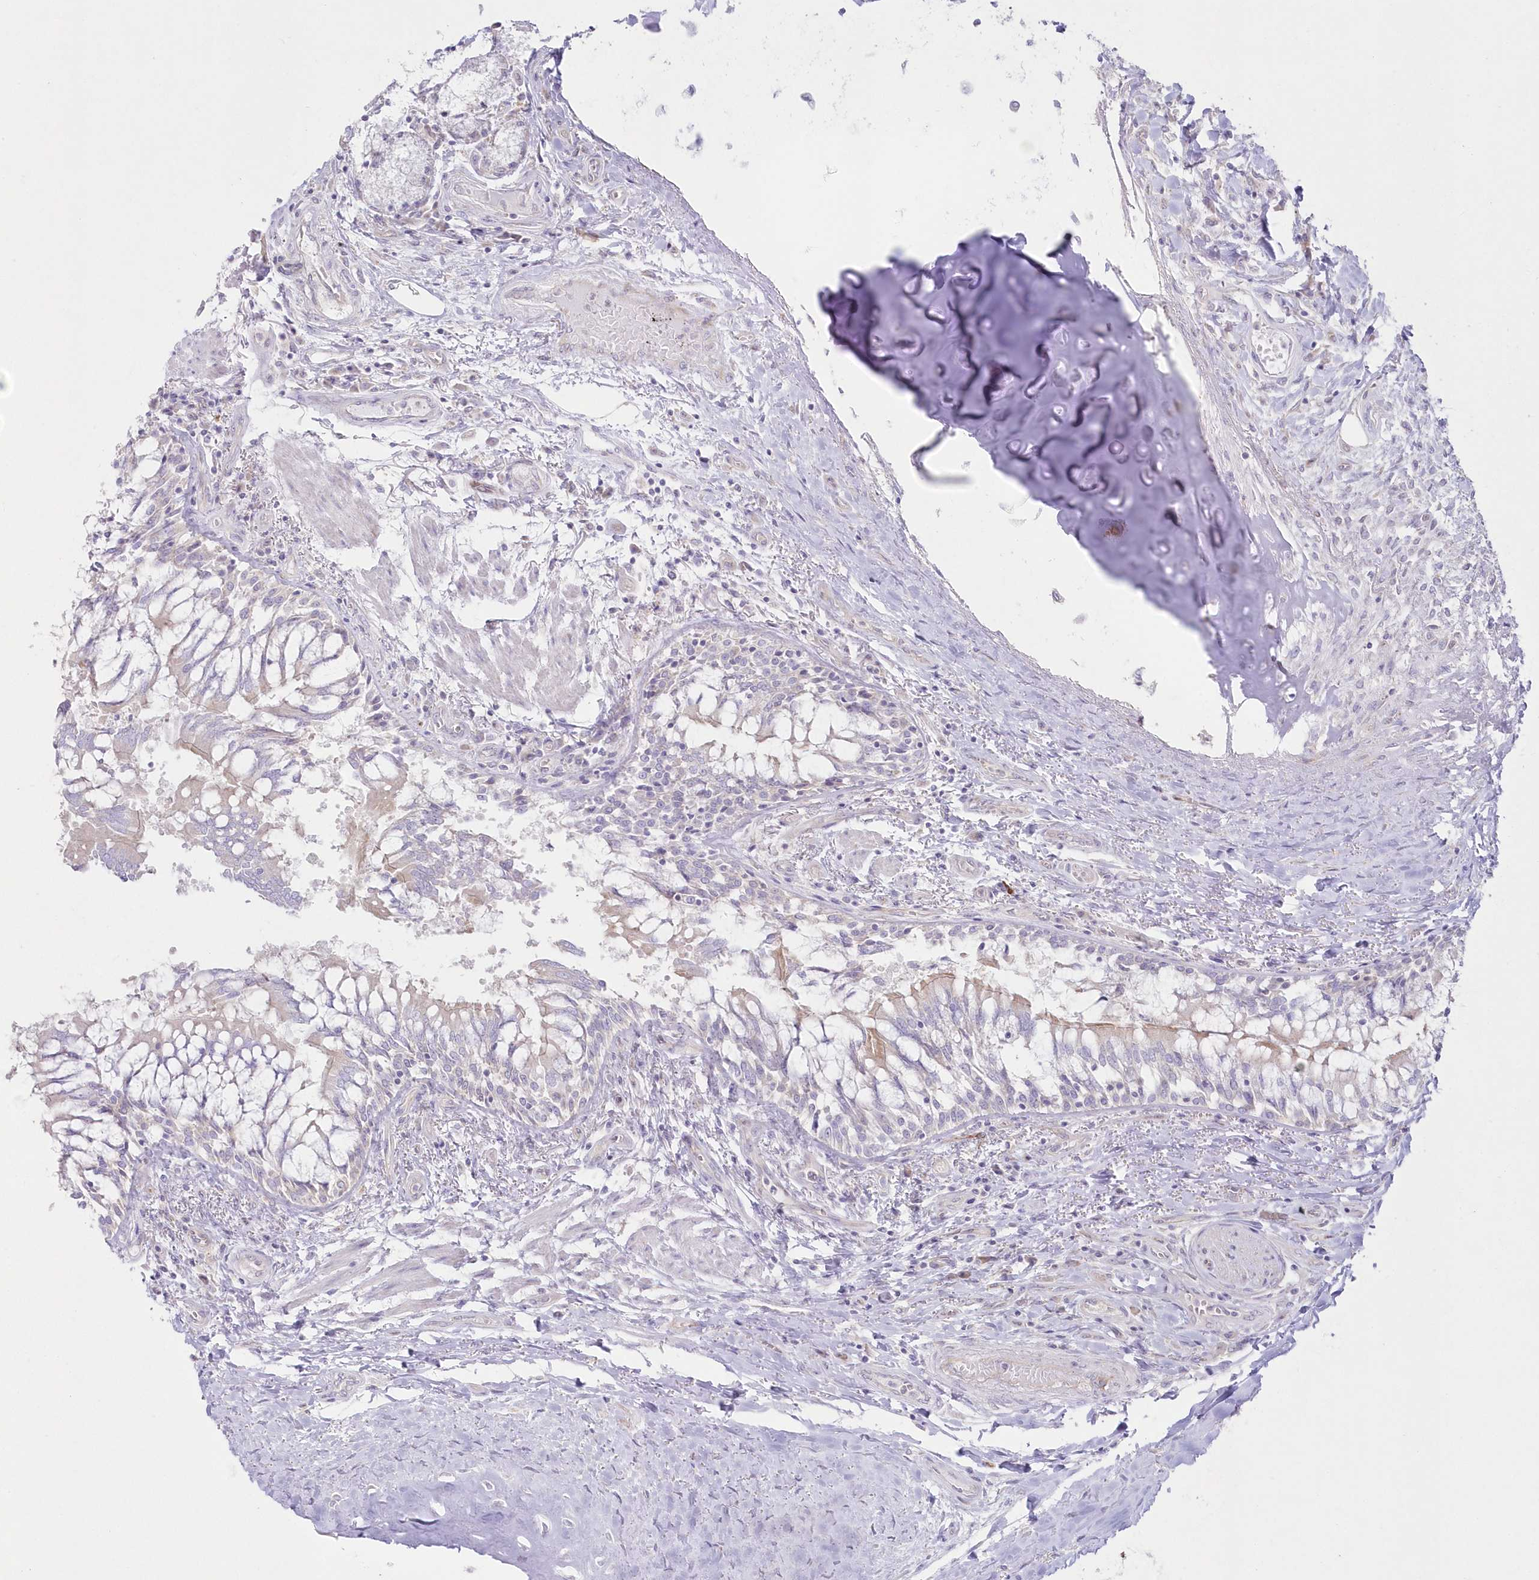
{"staining": {"intensity": "moderate", "quantity": "25%-75%", "location": "cytoplasmic/membranous"}, "tissue": "lung", "cell_type": "Alveolar cells", "image_type": "normal", "snomed": [{"axis": "morphology", "description": "Normal tissue, NOS"}, {"axis": "topography", "description": "Bronchus"}, {"axis": "topography", "description": "Lung"}], "caption": "About 25%-75% of alveolar cells in normal human lung show moderate cytoplasmic/membranous protein positivity as visualized by brown immunohistochemical staining.", "gene": "ZNF843", "patient": {"sex": "female", "age": 49}}